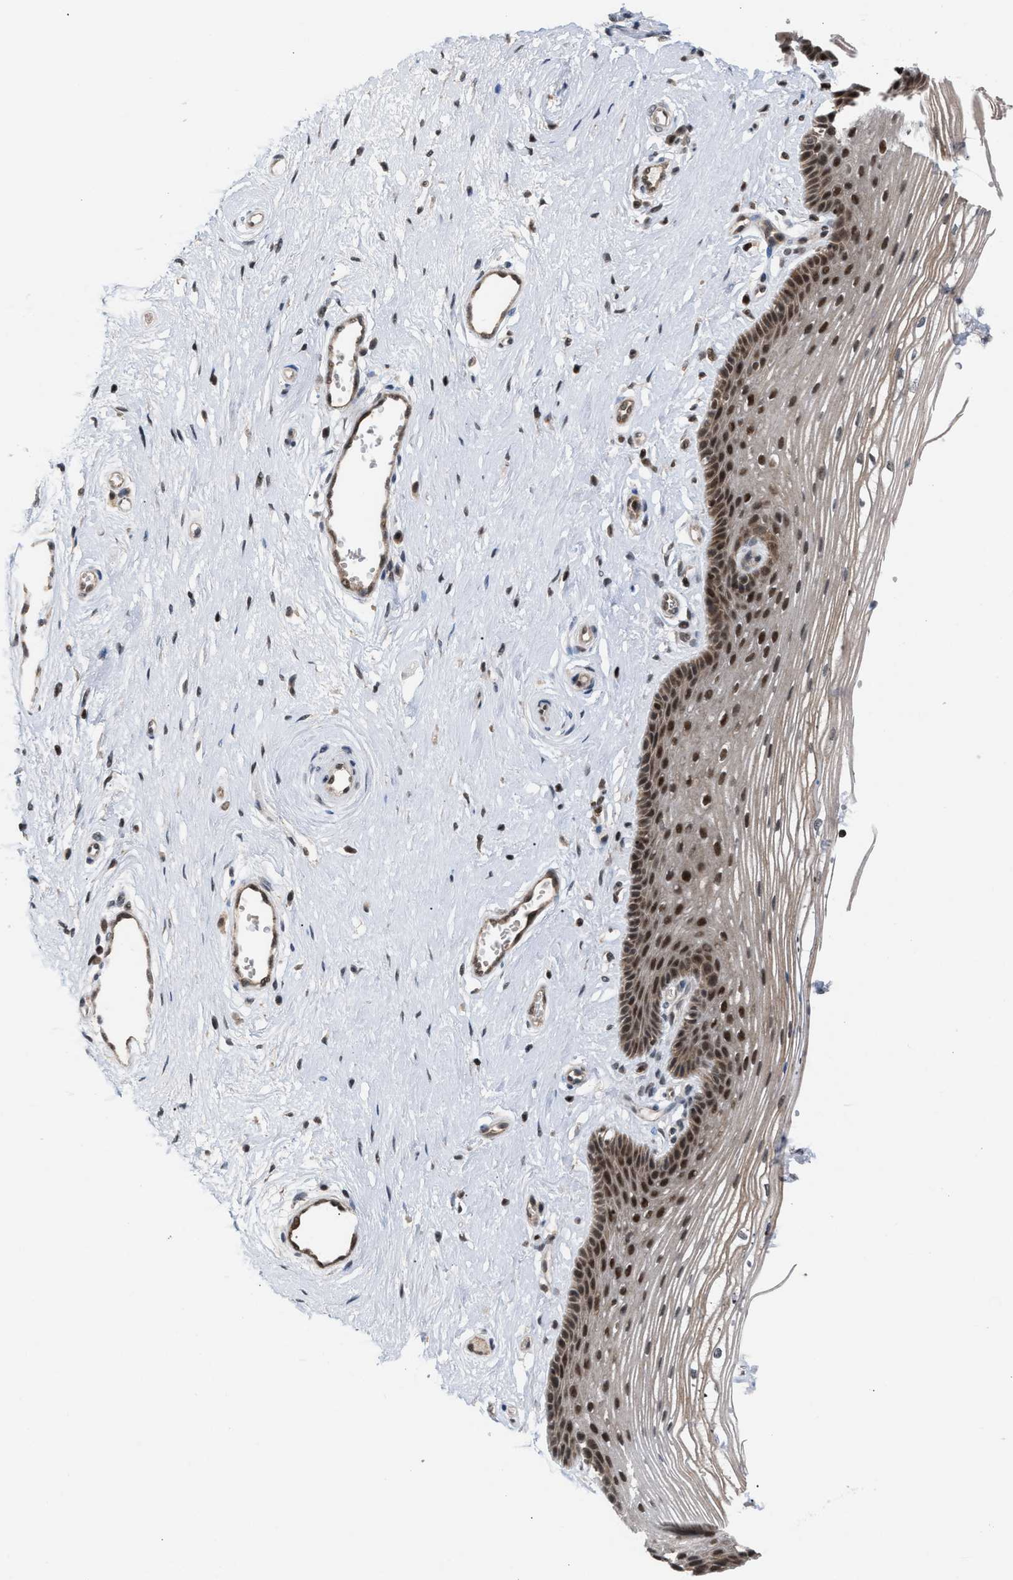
{"staining": {"intensity": "strong", "quantity": ">75%", "location": "nuclear"}, "tissue": "vagina", "cell_type": "Squamous epithelial cells", "image_type": "normal", "snomed": [{"axis": "morphology", "description": "Normal tissue, NOS"}, {"axis": "topography", "description": "Vagina"}], "caption": "Immunohistochemistry micrograph of normal vagina: human vagina stained using immunohistochemistry exhibits high levels of strong protein expression localized specifically in the nuclear of squamous epithelial cells, appearing as a nuclear brown color.", "gene": "C9orf78", "patient": {"sex": "female", "age": 46}}